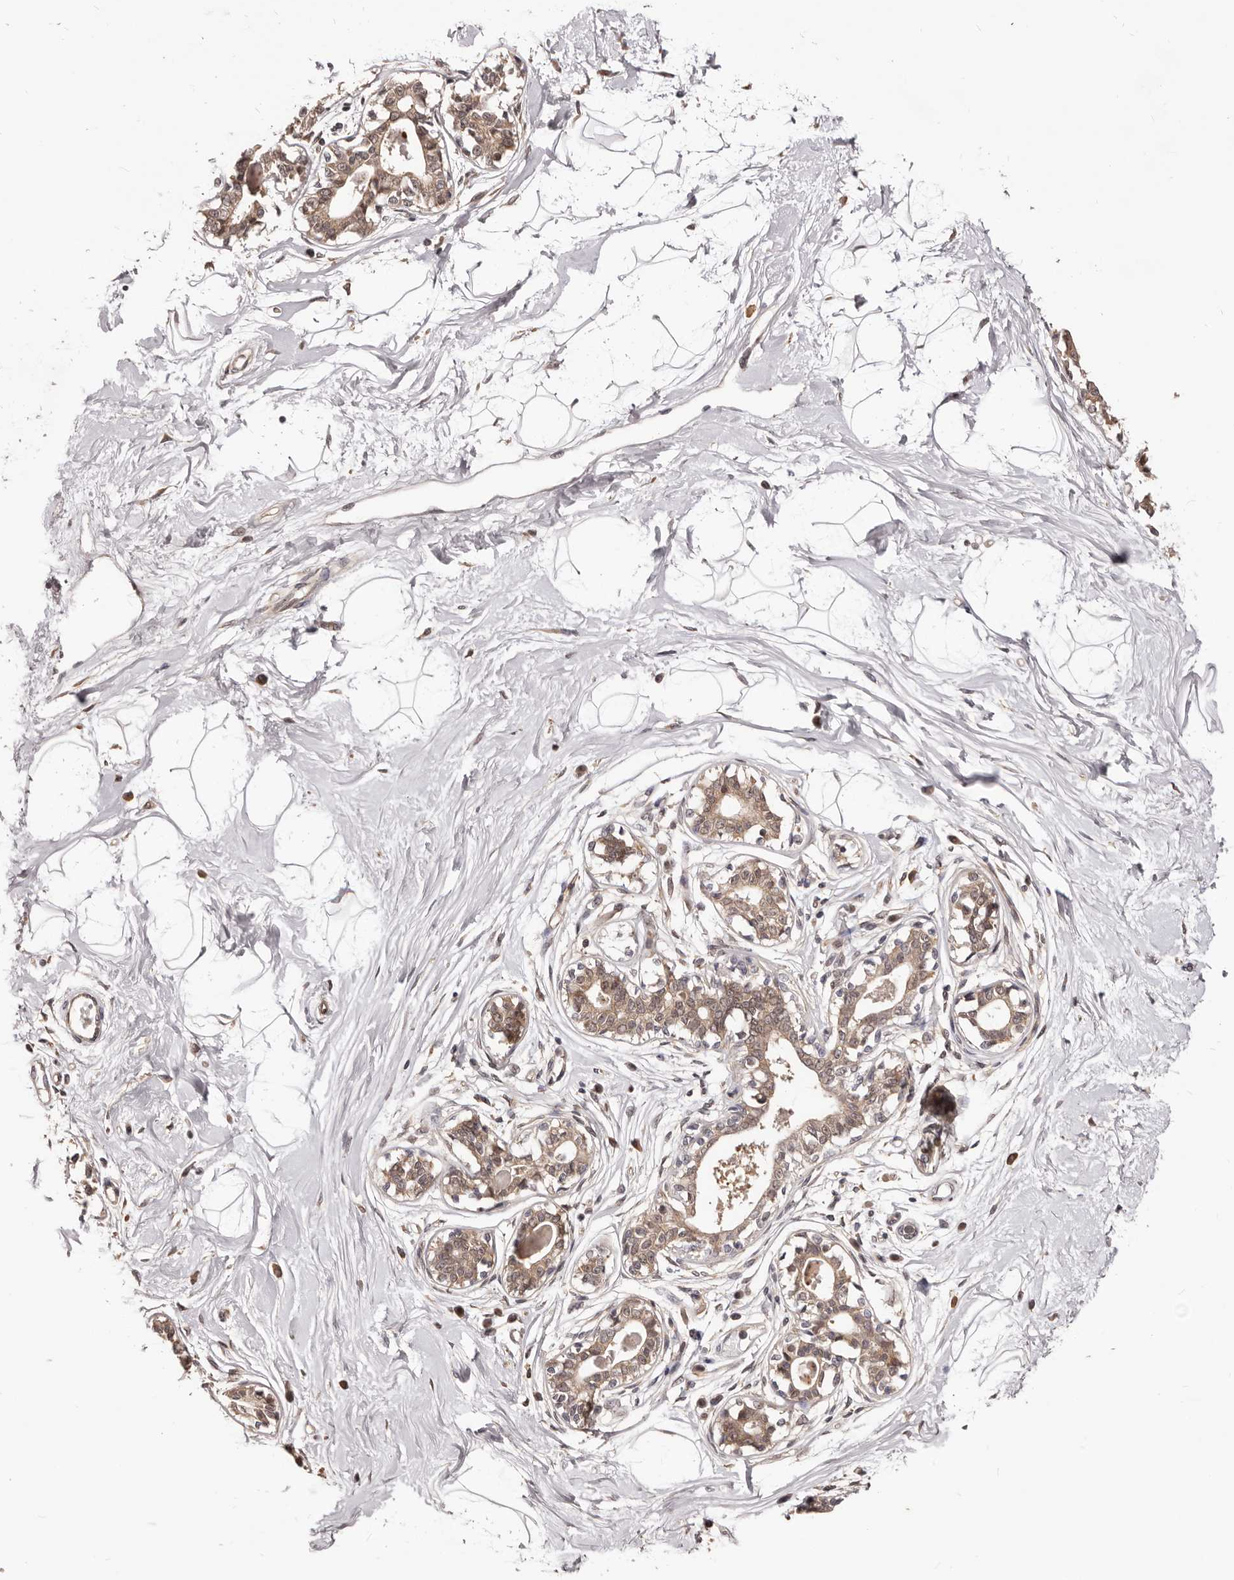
{"staining": {"intensity": "negative", "quantity": "none", "location": "none"}, "tissue": "breast", "cell_type": "Adipocytes", "image_type": "normal", "snomed": [{"axis": "morphology", "description": "Normal tissue, NOS"}, {"axis": "topography", "description": "Breast"}], "caption": "A micrograph of human breast is negative for staining in adipocytes. Brightfield microscopy of IHC stained with DAB (3,3'-diaminobenzidine) (brown) and hematoxylin (blue), captured at high magnification.", "gene": "MDP1", "patient": {"sex": "female", "age": 45}}